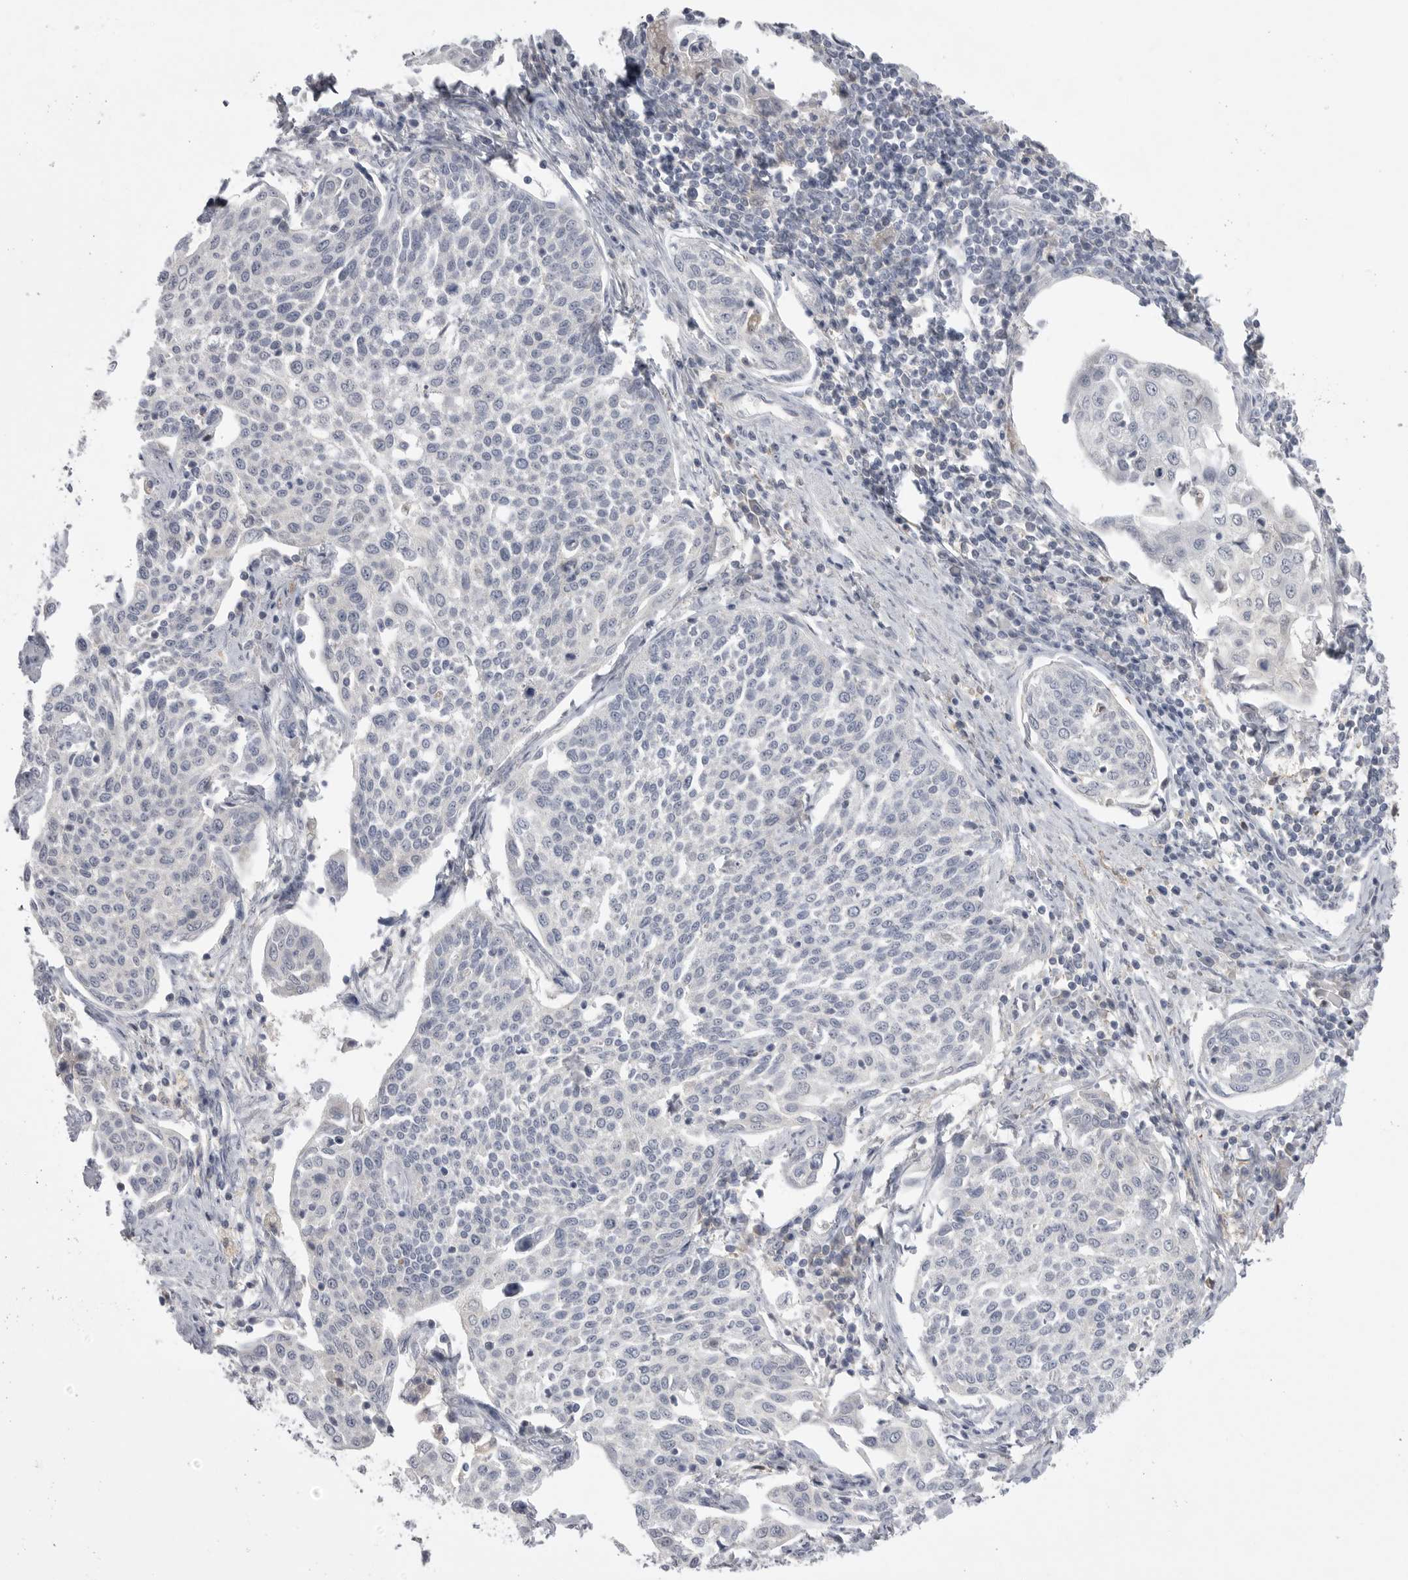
{"staining": {"intensity": "negative", "quantity": "none", "location": "none"}, "tissue": "cervical cancer", "cell_type": "Tumor cells", "image_type": "cancer", "snomed": [{"axis": "morphology", "description": "Squamous cell carcinoma, NOS"}, {"axis": "topography", "description": "Cervix"}], "caption": "Human cervical cancer (squamous cell carcinoma) stained for a protein using immunohistochemistry (IHC) displays no positivity in tumor cells.", "gene": "KYAT3", "patient": {"sex": "female", "age": 34}}